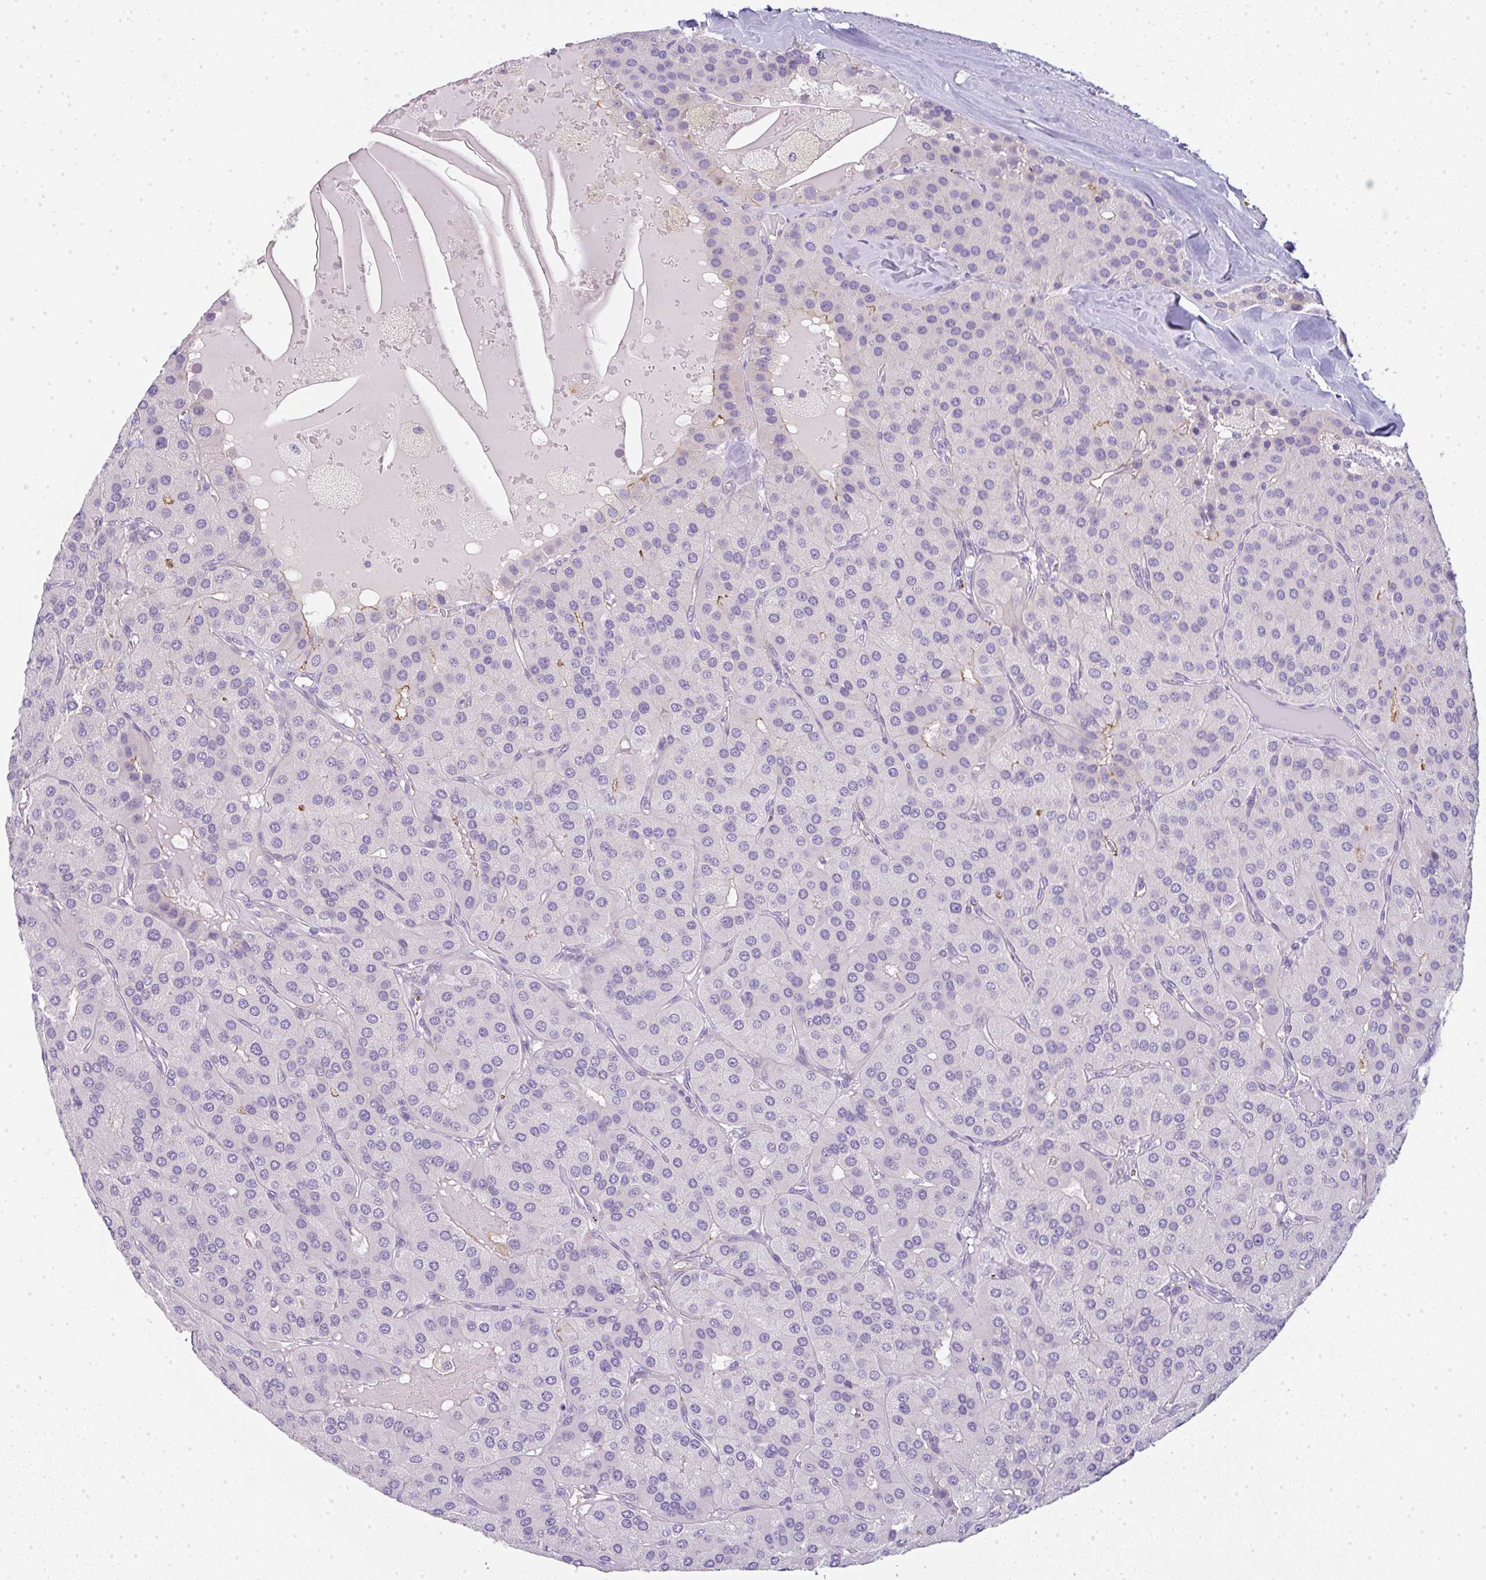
{"staining": {"intensity": "negative", "quantity": "none", "location": "none"}, "tissue": "parathyroid gland", "cell_type": "Glandular cells", "image_type": "normal", "snomed": [{"axis": "morphology", "description": "Normal tissue, NOS"}, {"axis": "morphology", "description": "Adenoma, NOS"}, {"axis": "topography", "description": "Parathyroid gland"}], "caption": "Glandular cells show no significant protein staining in unremarkable parathyroid gland. (DAB immunohistochemistry, high magnification).", "gene": "LPAR4", "patient": {"sex": "female", "age": 86}}